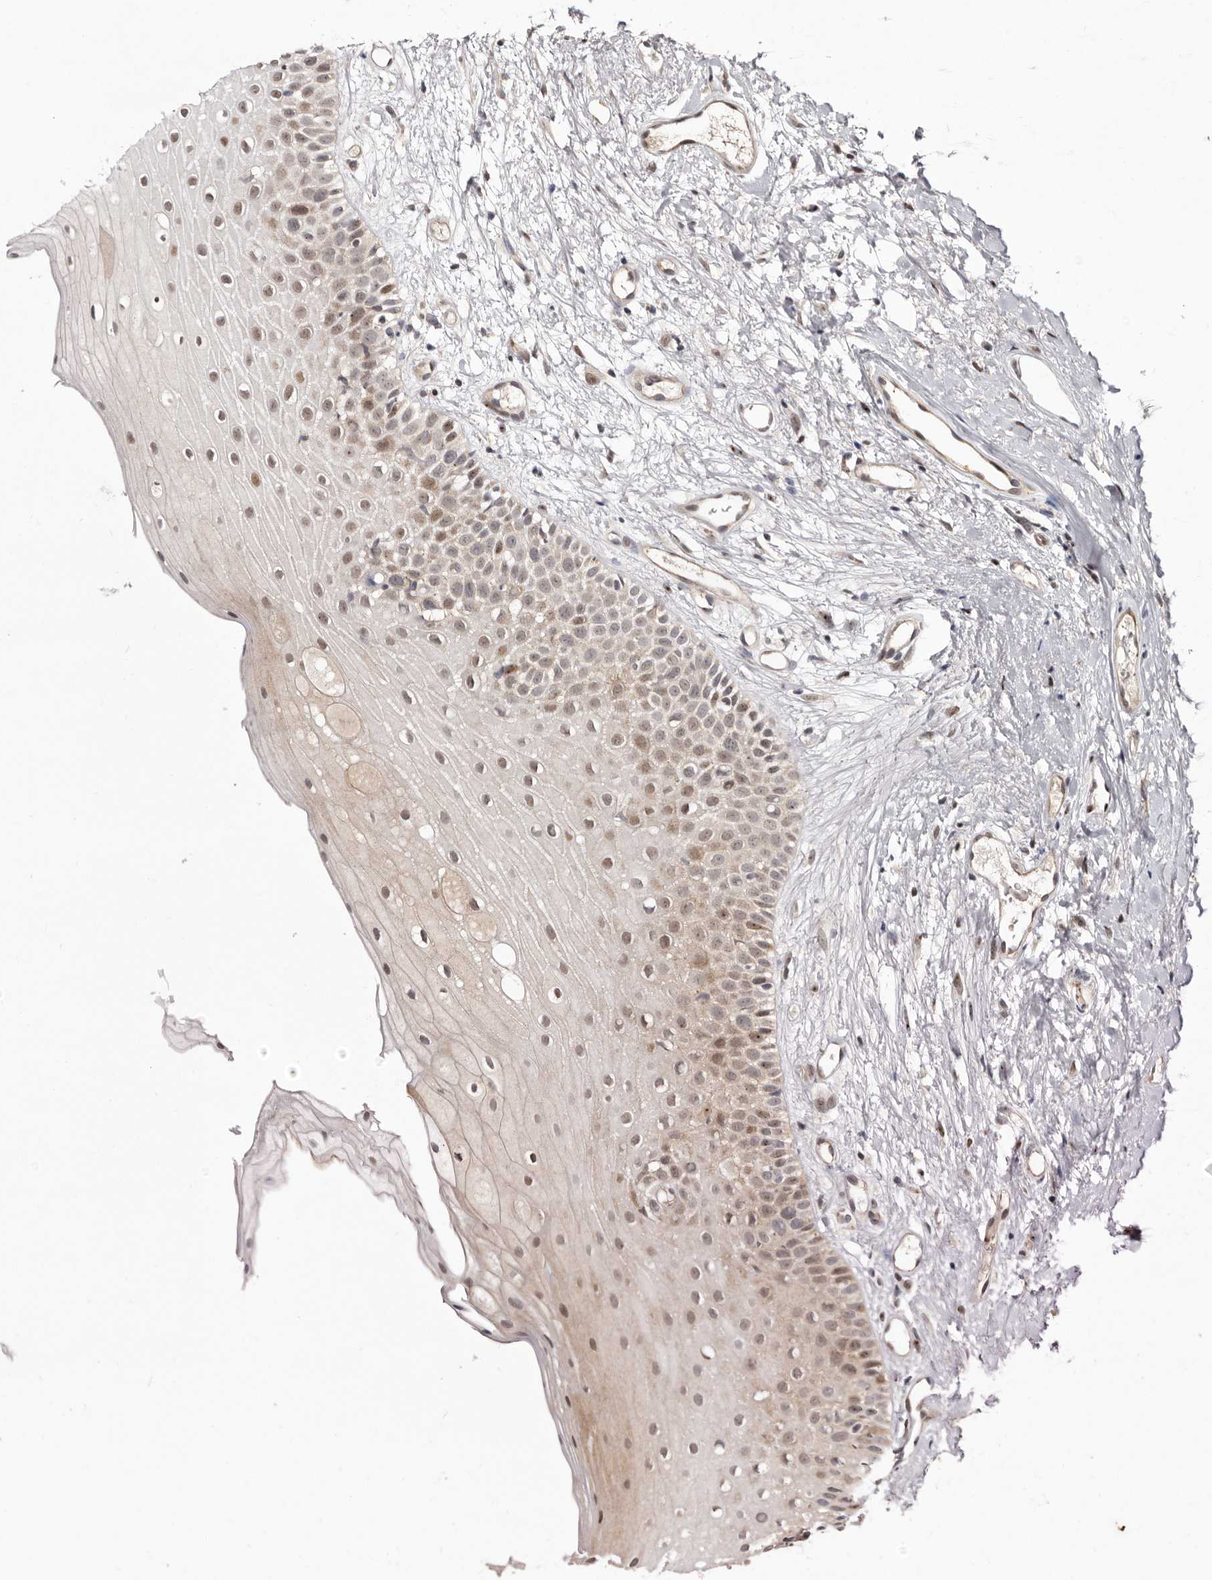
{"staining": {"intensity": "moderate", "quantity": ">75%", "location": "cytoplasmic/membranous,nuclear"}, "tissue": "oral mucosa", "cell_type": "Squamous epithelial cells", "image_type": "normal", "snomed": [{"axis": "morphology", "description": "Normal tissue, NOS"}, {"axis": "topography", "description": "Oral tissue"}], "caption": "Oral mucosa stained for a protein (brown) demonstrates moderate cytoplasmic/membranous,nuclear positive expression in about >75% of squamous epithelial cells.", "gene": "GLRX3", "patient": {"sex": "female", "age": 63}}